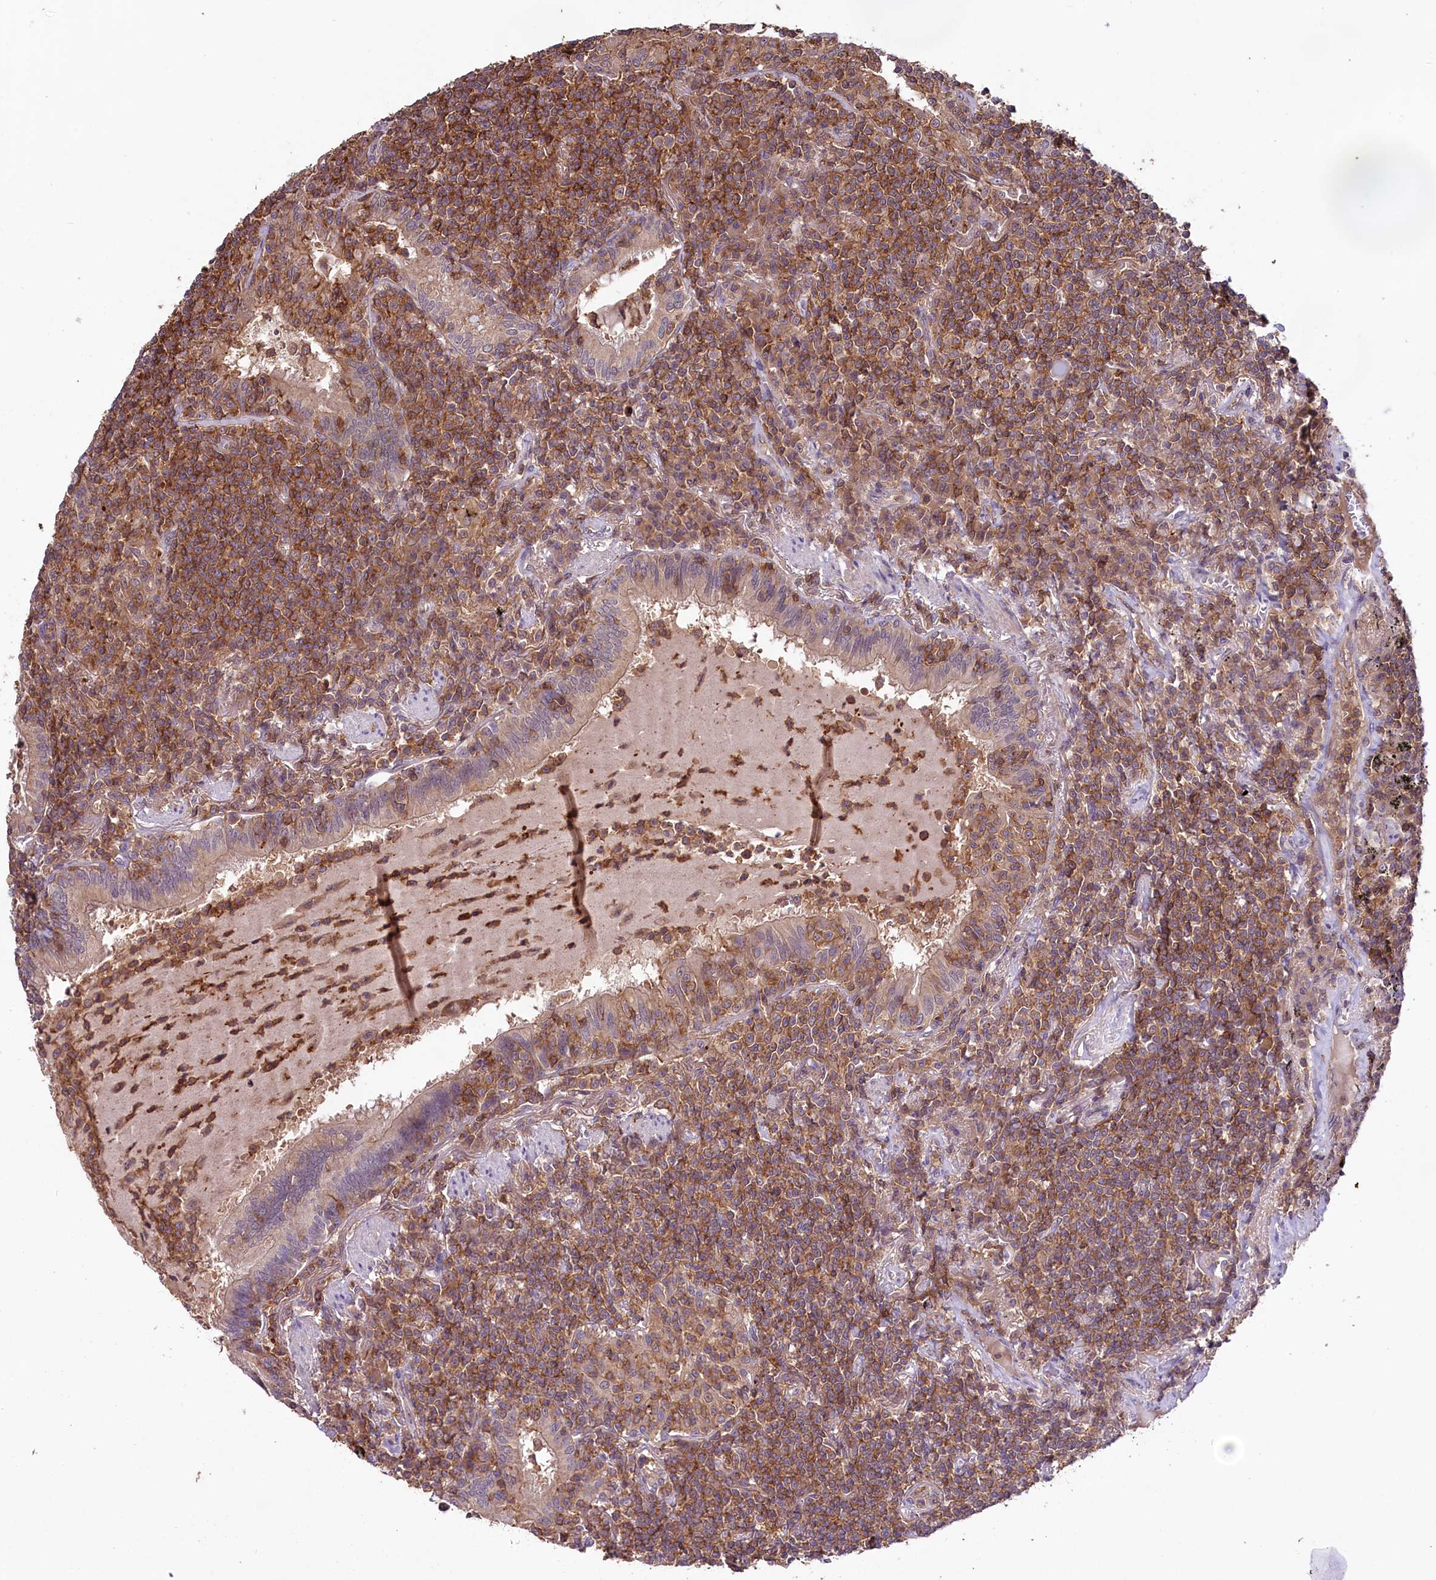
{"staining": {"intensity": "strong", "quantity": ">75%", "location": "cytoplasmic/membranous"}, "tissue": "lymphoma", "cell_type": "Tumor cells", "image_type": "cancer", "snomed": [{"axis": "morphology", "description": "Malignant lymphoma, non-Hodgkin's type, Low grade"}, {"axis": "topography", "description": "Lung"}], "caption": "Strong cytoplasmic/membranous staining for a protein is identified in about >75% of tumor cells of lymphoma using IHC.", "gene": "SKIDA1", "patient": {"sex": "female", "age": 71}}